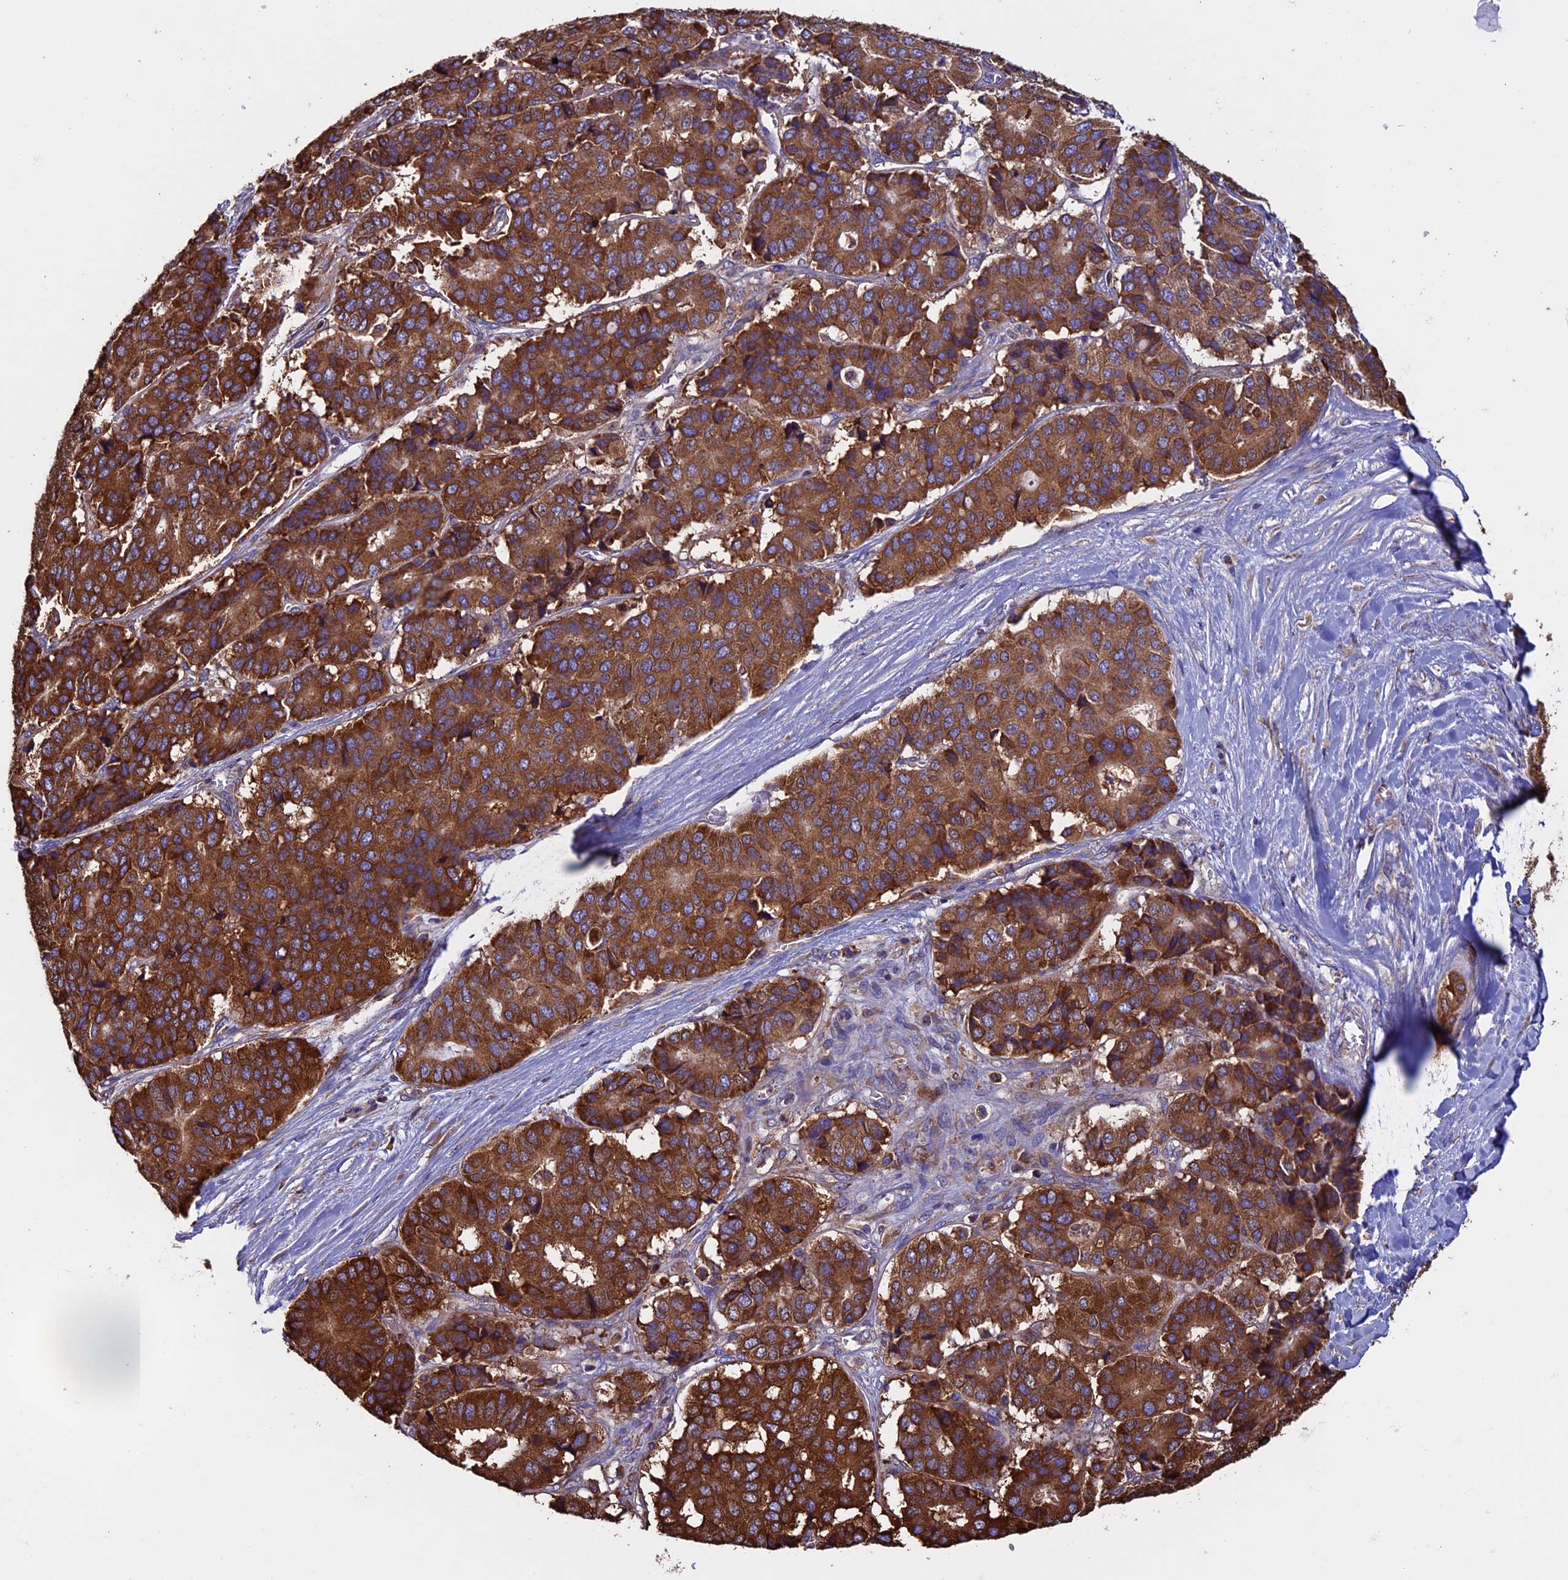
{"staining": {"intensity": "strong", "quantity": ">75%", "location": "cytoplasmic/membranous"}, "tissue": "pancreatic cancer", "cell_type": "Tumor cells", "image_type": "cancer", "snomed": [{"axis": "morphology", "description": "Adenocarcinoma, NOS"}, {"axis": "topography", "description": "Pancreas"}], "caption": "Strong cytoplasmic/membranous expression for a protein is appreciated in about >75% of tumor cells of pancreatic cancer (adenocarcinoma) using immunohistochemistry.", "gene": "BTBD3", "patient": {"sex": "male", "age": 50}}